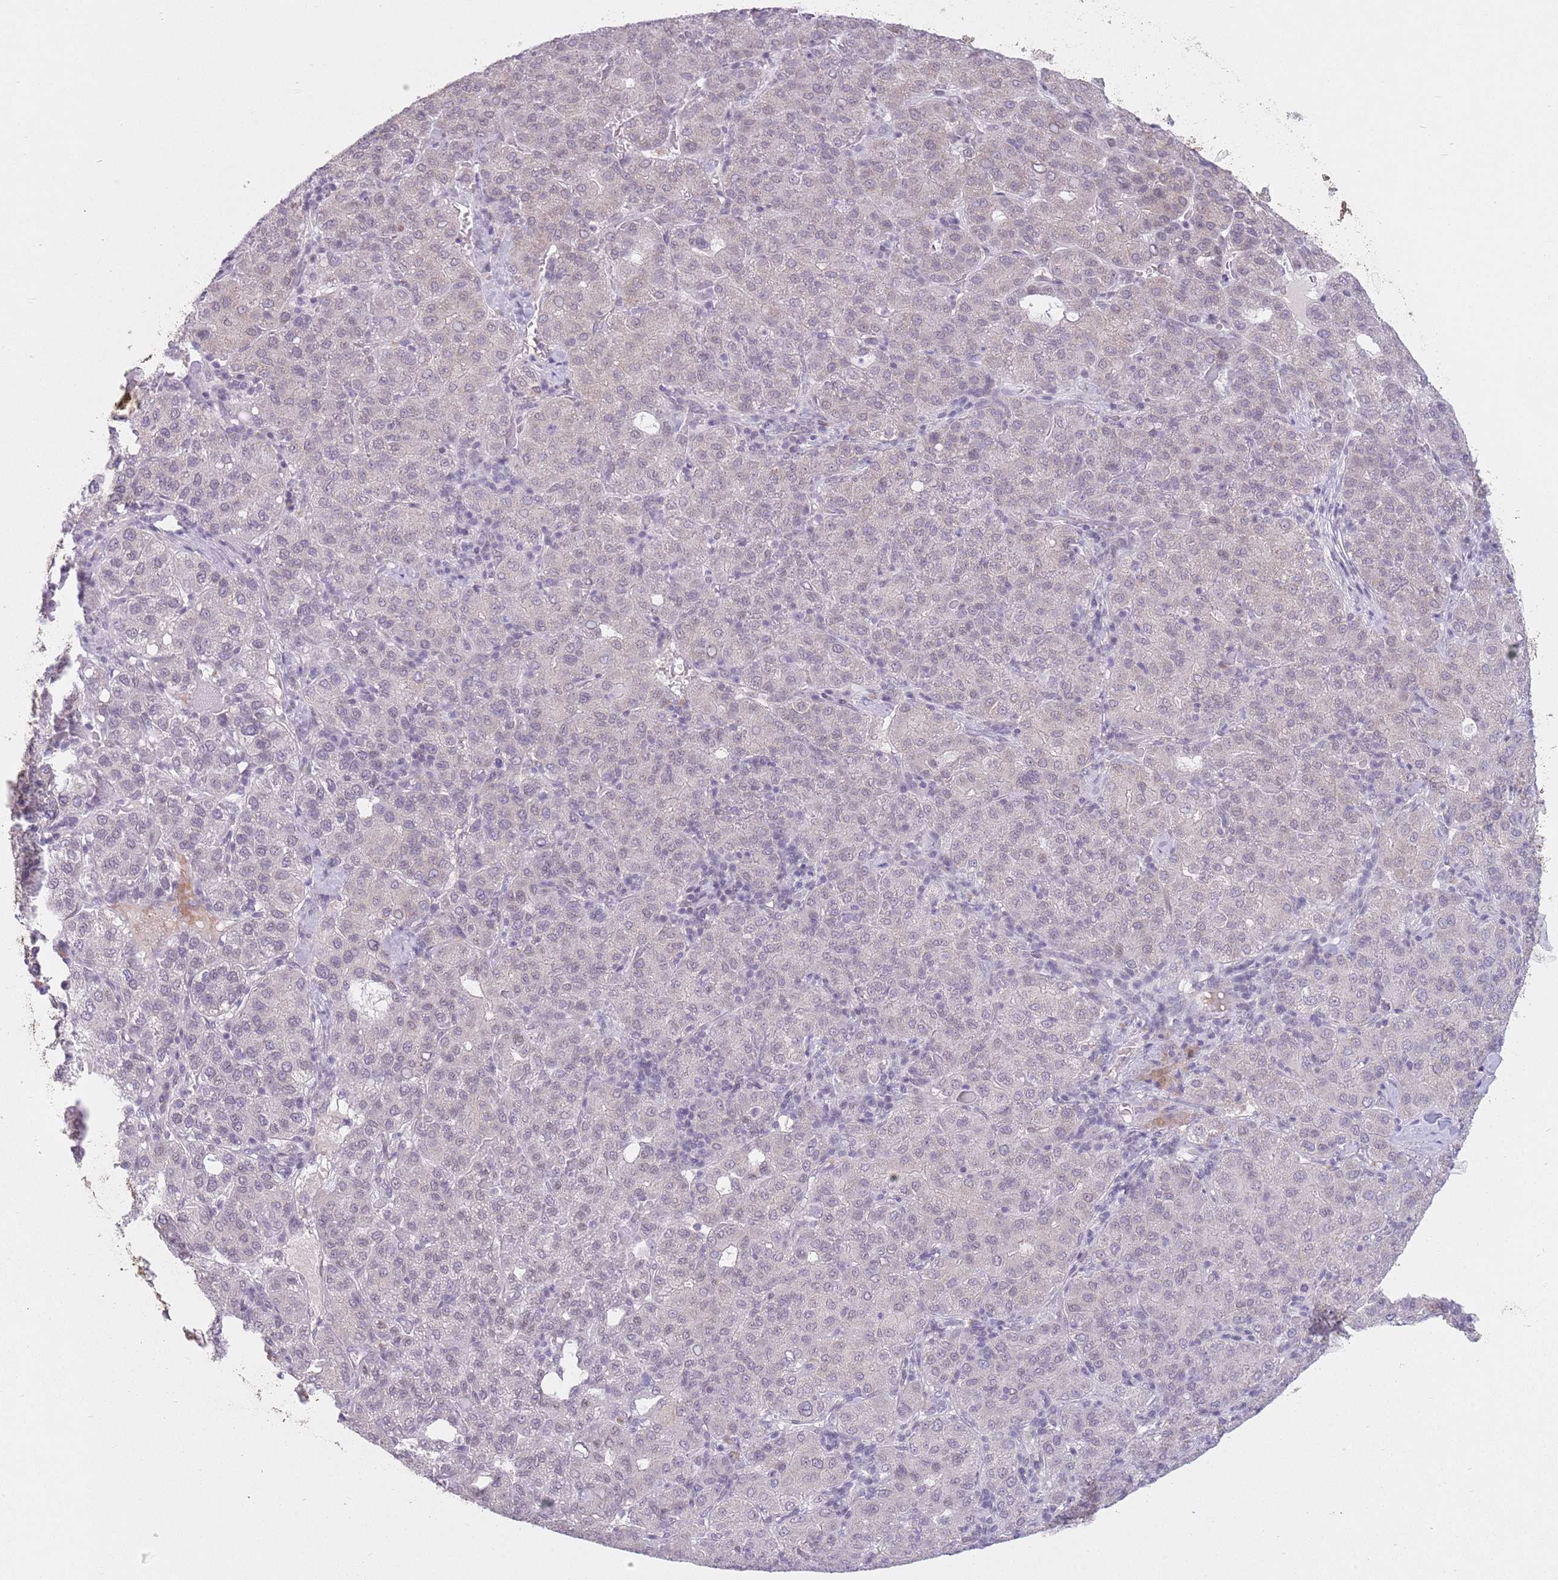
{"staining": {"intensity": "weak", "quantity": "<25%", "location": "cytoplasmic/membranous,nuclear"}, "tissue": "liver cancer", "cell_type": "Tumor cells", "image_type": "cancer", "snomed": [{"axis": "morphology", "description": "Carcinoma, Hepatocellular, NOS"}, {"axis": "topography", "description": "Liver"}], "caption": "An image of liver cancer (hepatocellular carcinoma) stained for a protein exhibits no brown staining in tumor cells. The staining is performed using DAB (3,3'-diaminobenzidine) brown chromogen with nuclei counter-stained in using hematoxylin.", "gene": "ZNF574", "patient": {"sex": "male", "age": 65}}